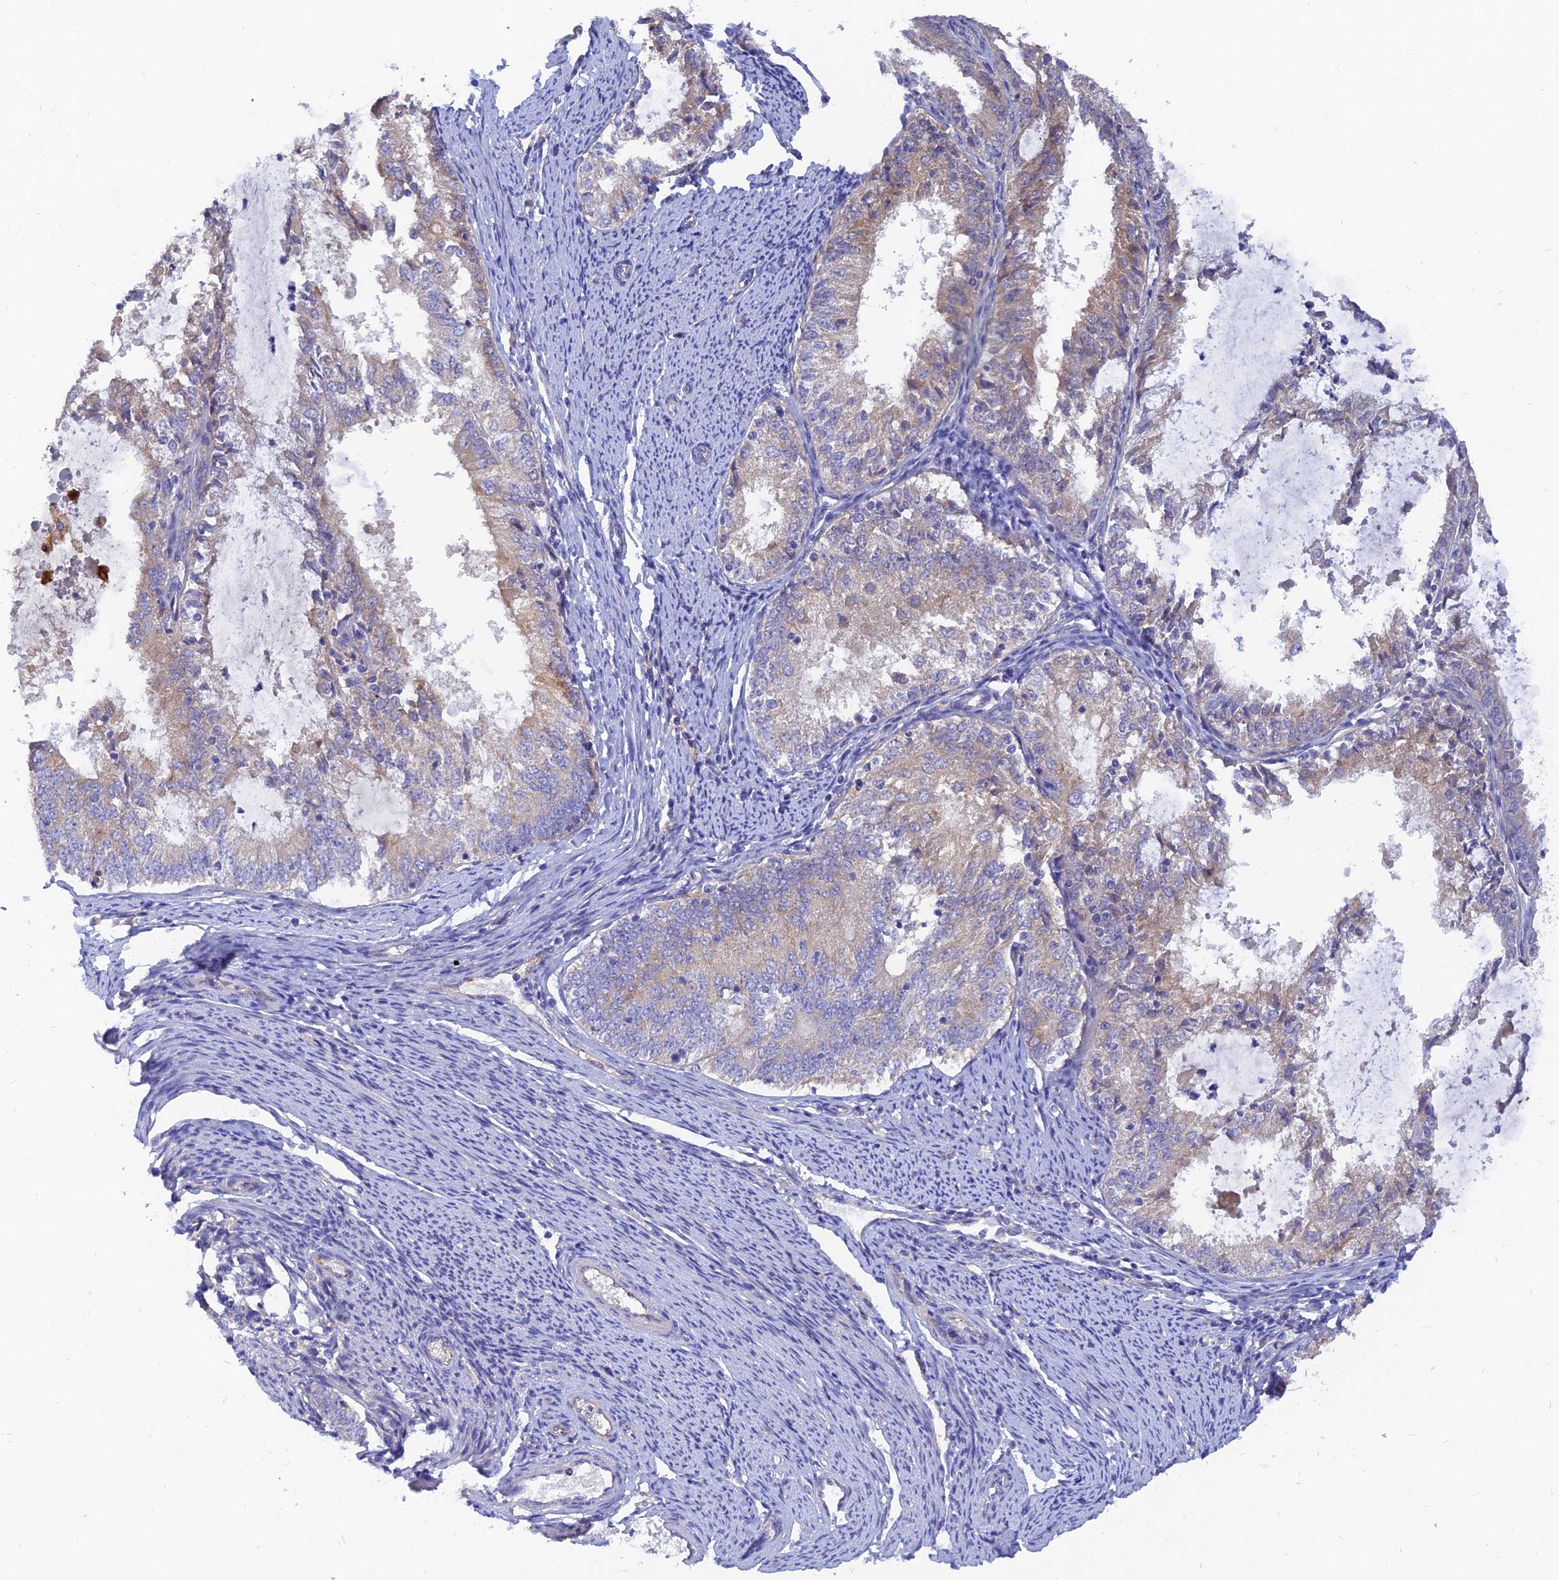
{"staining": {"intensity": "weak", "quantity": "<25%", "location": "cytoplasmic/membranous"}, "tissue": "endometrial cancer", "cell_type": "Tumor cells", "image_type": "cancer", "snomed": [{"axis": "morphology", "description": "Adenocarcinoma, NOS"}, {"axis": "topography", "description": "Endometrium"}], "caption": "This is an immunohistochemistry image of human endometrial cancer. There is no expression in tumor cells.", "gene": "MROH1", "patient": {"sex": "female", "age": 57}}